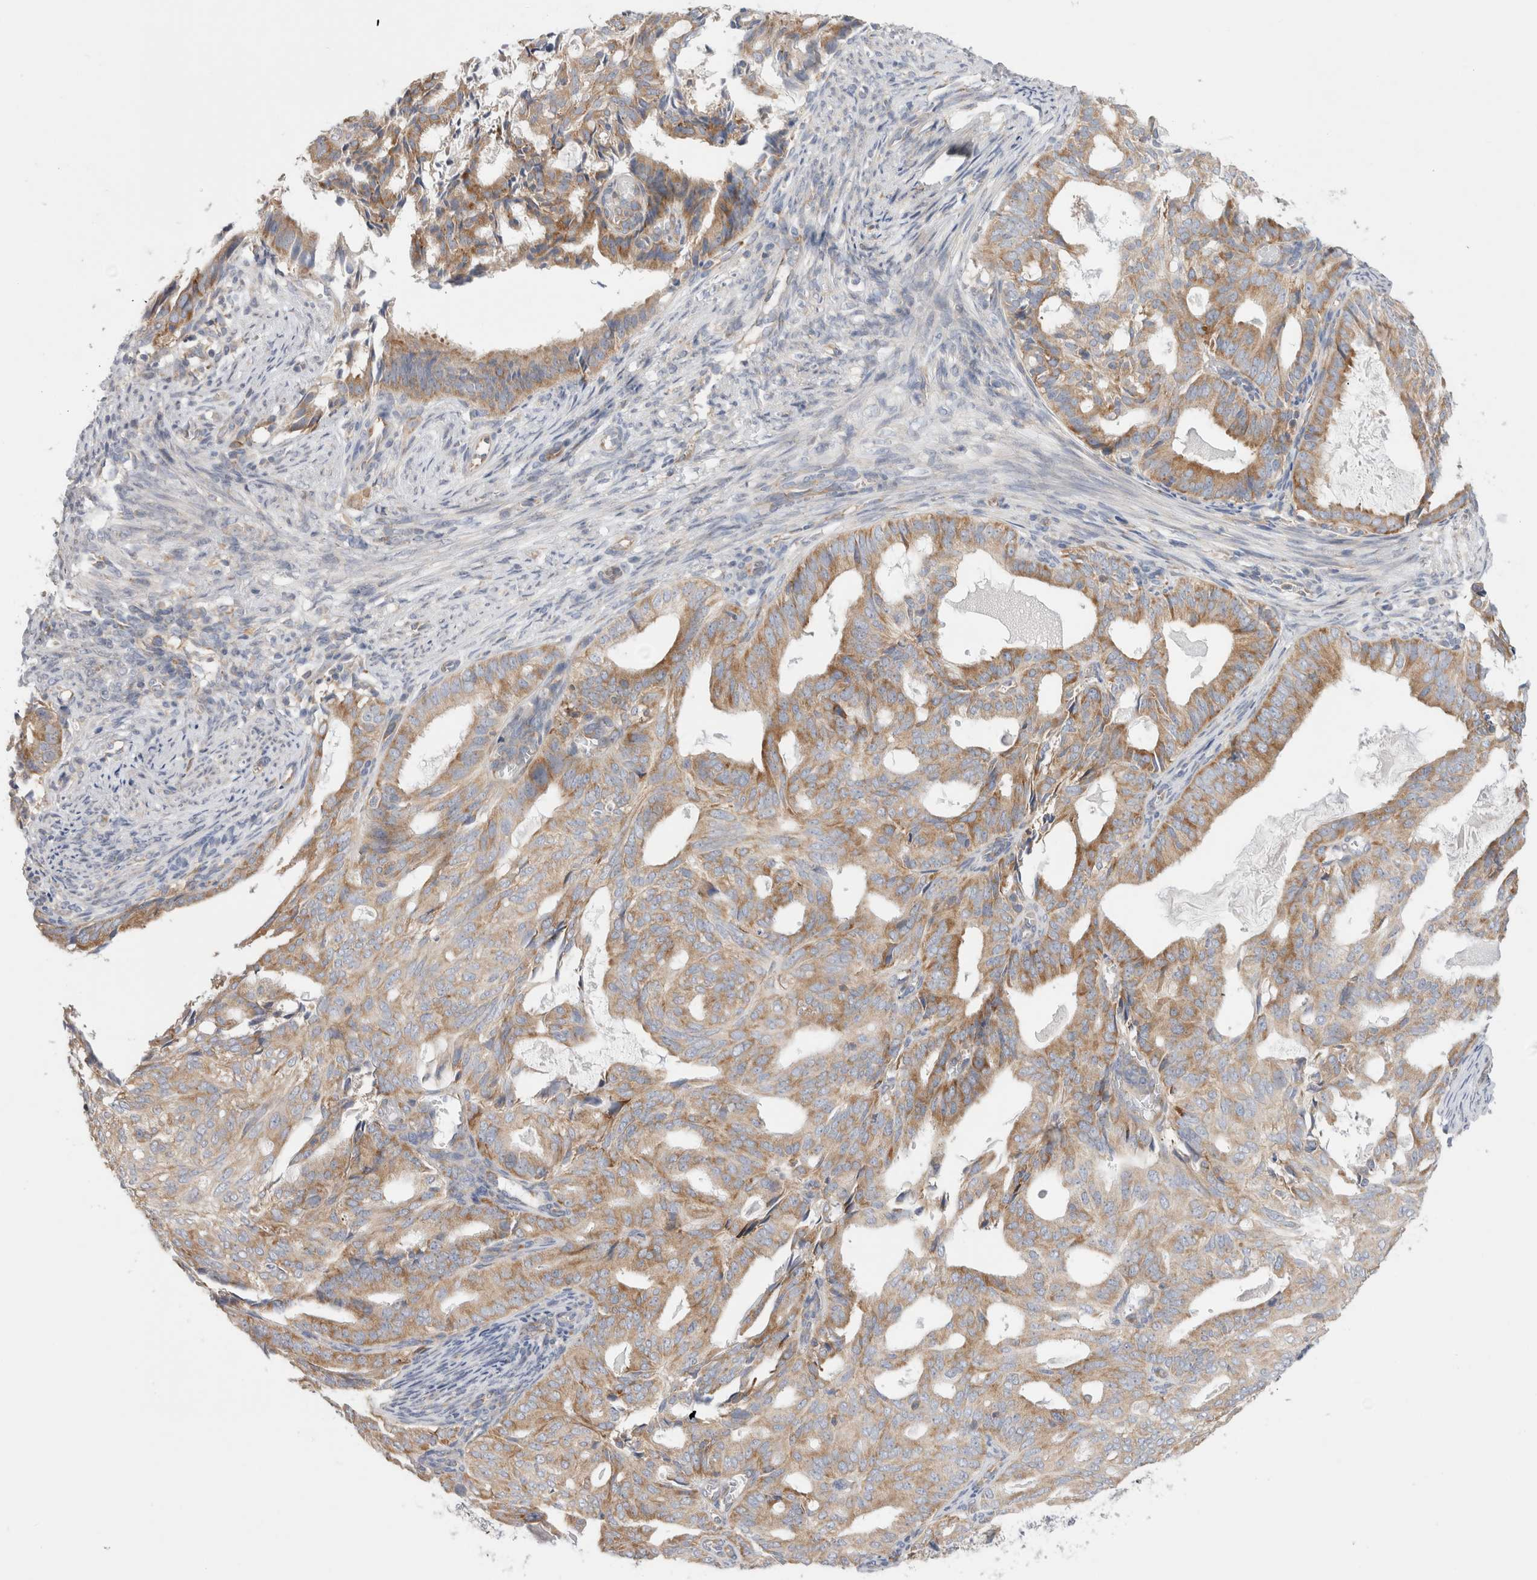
{"staining": {"intensity": "moderate", "quantity": ">75%", "location": "cytoplasmic/membranous"}, "tissue": "endometrial cancer", "cell_type": "Tumor cells", "image_type": "cancer", "snomed": [{"axis": "morphology", "description": "Adenocarcinoma, NOS"}, {"axis": "topography", "description": "Endometrium"}], "caption": "Immunohistochemical staining of human endometrial adenocarcinoma reveals moderate cytoplasmic/membranous protein expression in about >75% of tumor cells.", "gene": "ZNF23", "patient": {"sex": "female", "age": 58}}